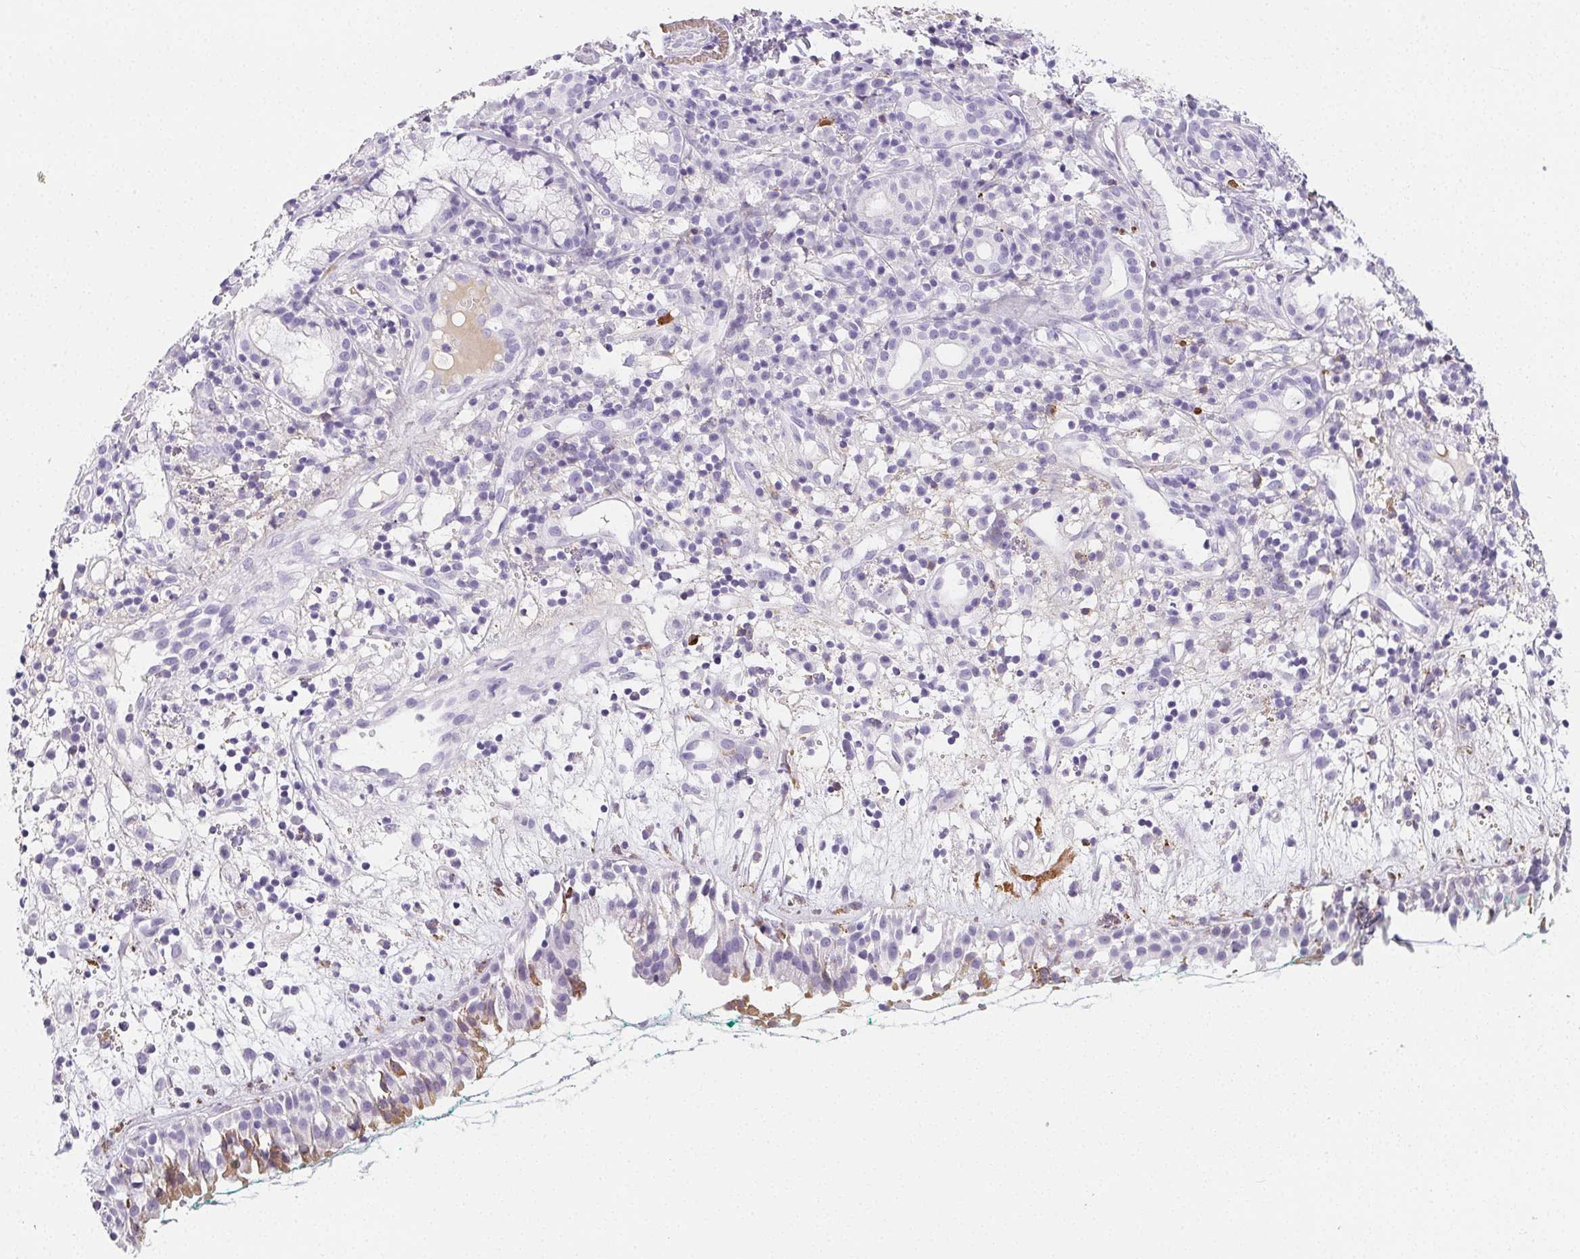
{"staining": {"intensity": "moderate", "quantity": "<25%", "location": "cytoplasmic/membranous"}, "tissue": "nasopharynx", "cell_type": "Respiratory epithelial cells", "image_type": "normal", "snomed": [{"axis": "morphology", "description": "Normal tissue, NOS"}, {"axis": "morphology", "description": "Basal cell carcinoma"}, {"axis": "topography", "description": "Cartilage tissue"}, {"axis": "topography", "description": "Nasopharynx"}, {"axis": "topography", "description": "Oral tissue"}], "caption": "This histopathology image shows immunohistochemistry staining of normal nasopharynx, with low moderate cytoplasmic/membranous staining in about <25% of respiratory epithelial cells.", "gene": "VTN", "patient": {"sex": "female", "age": 77}}